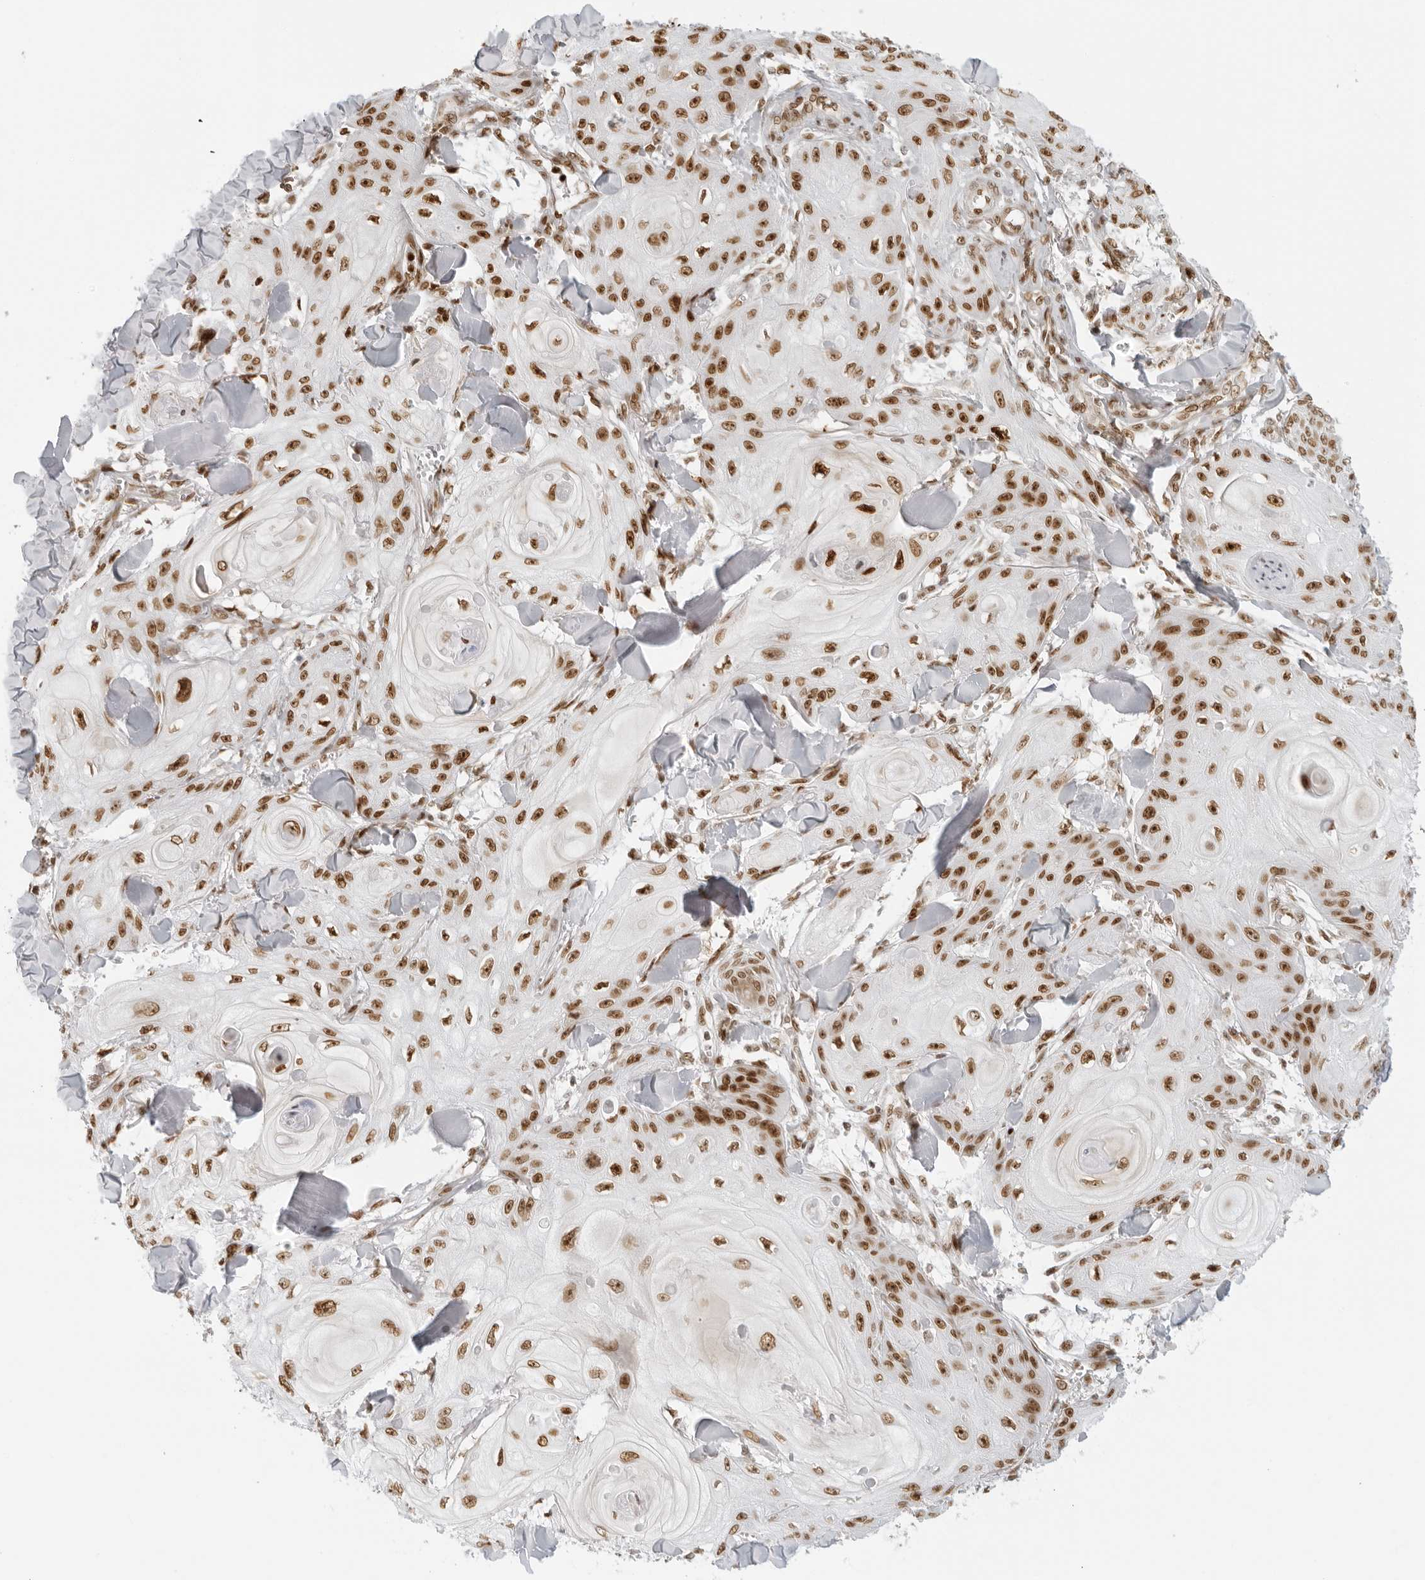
{"staining": {"intensity": "moderate", "quantity": ">75%", "location": "nuclear"}, "tissue": "skin cancer", "cell_type": "Tumor cells", "image_type": "cancer", "snomed": [{"axis": "morphology", "description": "Squamous cell carcinoma, NOS"}, {"axis": "topography", "description": "Skin"}], "caption": "Immunohistochemical staining of human skin squamous cell carcinoma demonstrates moderate nuclear protein expression in about >75% of tumor cells.", "gene": "RCC1", "patient": {"sex": "male", "age": 74}}